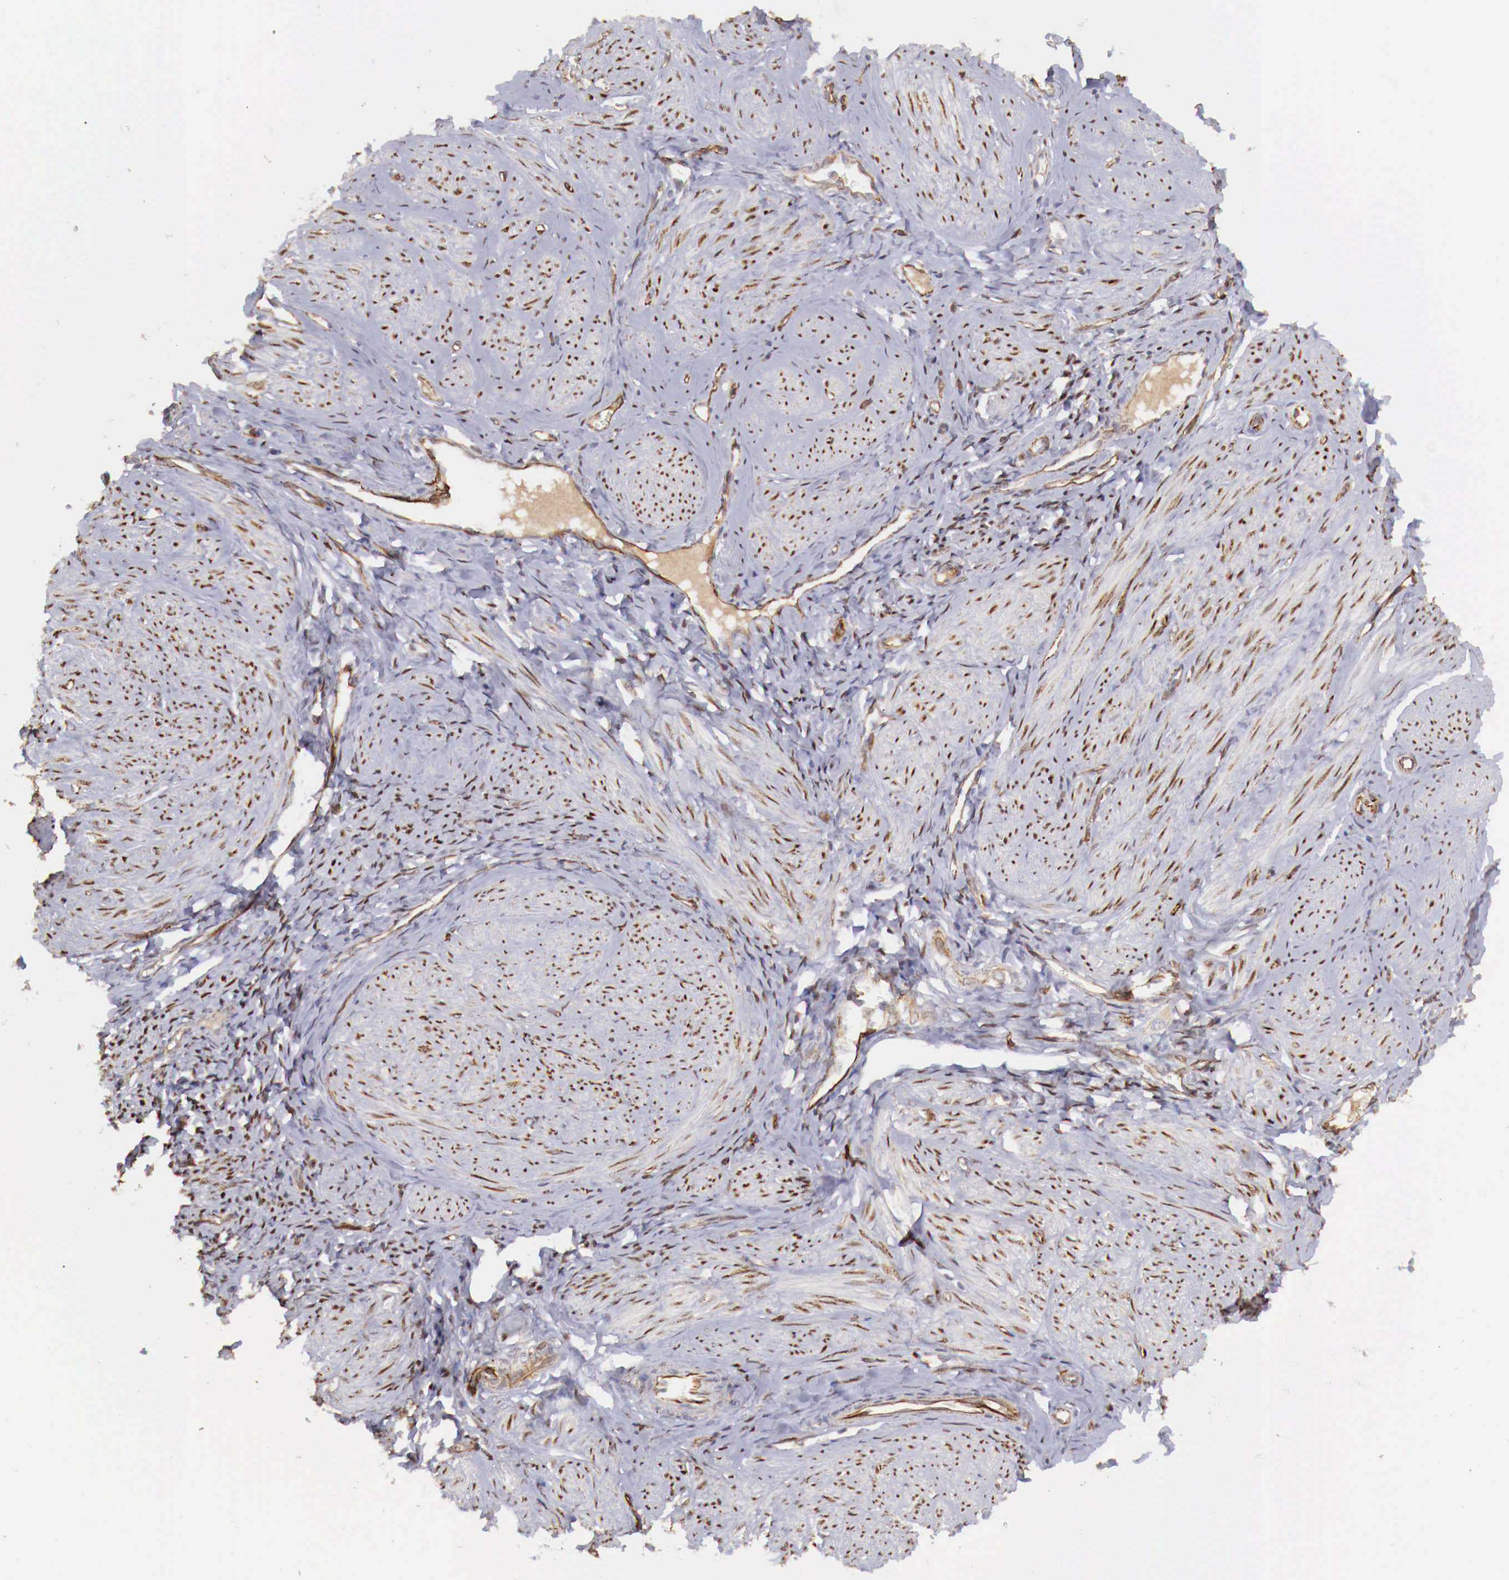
{"staining": {"intensity": "moderate", "quantity": ">75%", "location": "cytoplasmic/membranous,nuclear"}, "tissue": "smooth muscle", "cell_type": "Smooth muscle cells", "image_type": "normal", "snomed": [{"axis": "morphology", "description": "Normal tissue, NOS"}, {"axis": "topography", "description": "Uterus"}], "caption": "An immunohistochemistry (IHC) micrograph of unremarkable tissue is shown. Protein staining in brown labels moderate cytoplasmic/membranous,nuclear positivity in smooth muscle within smooth muscle cells.", "gene": "WT1", "patient": {"sex": "female", "age": 45}}